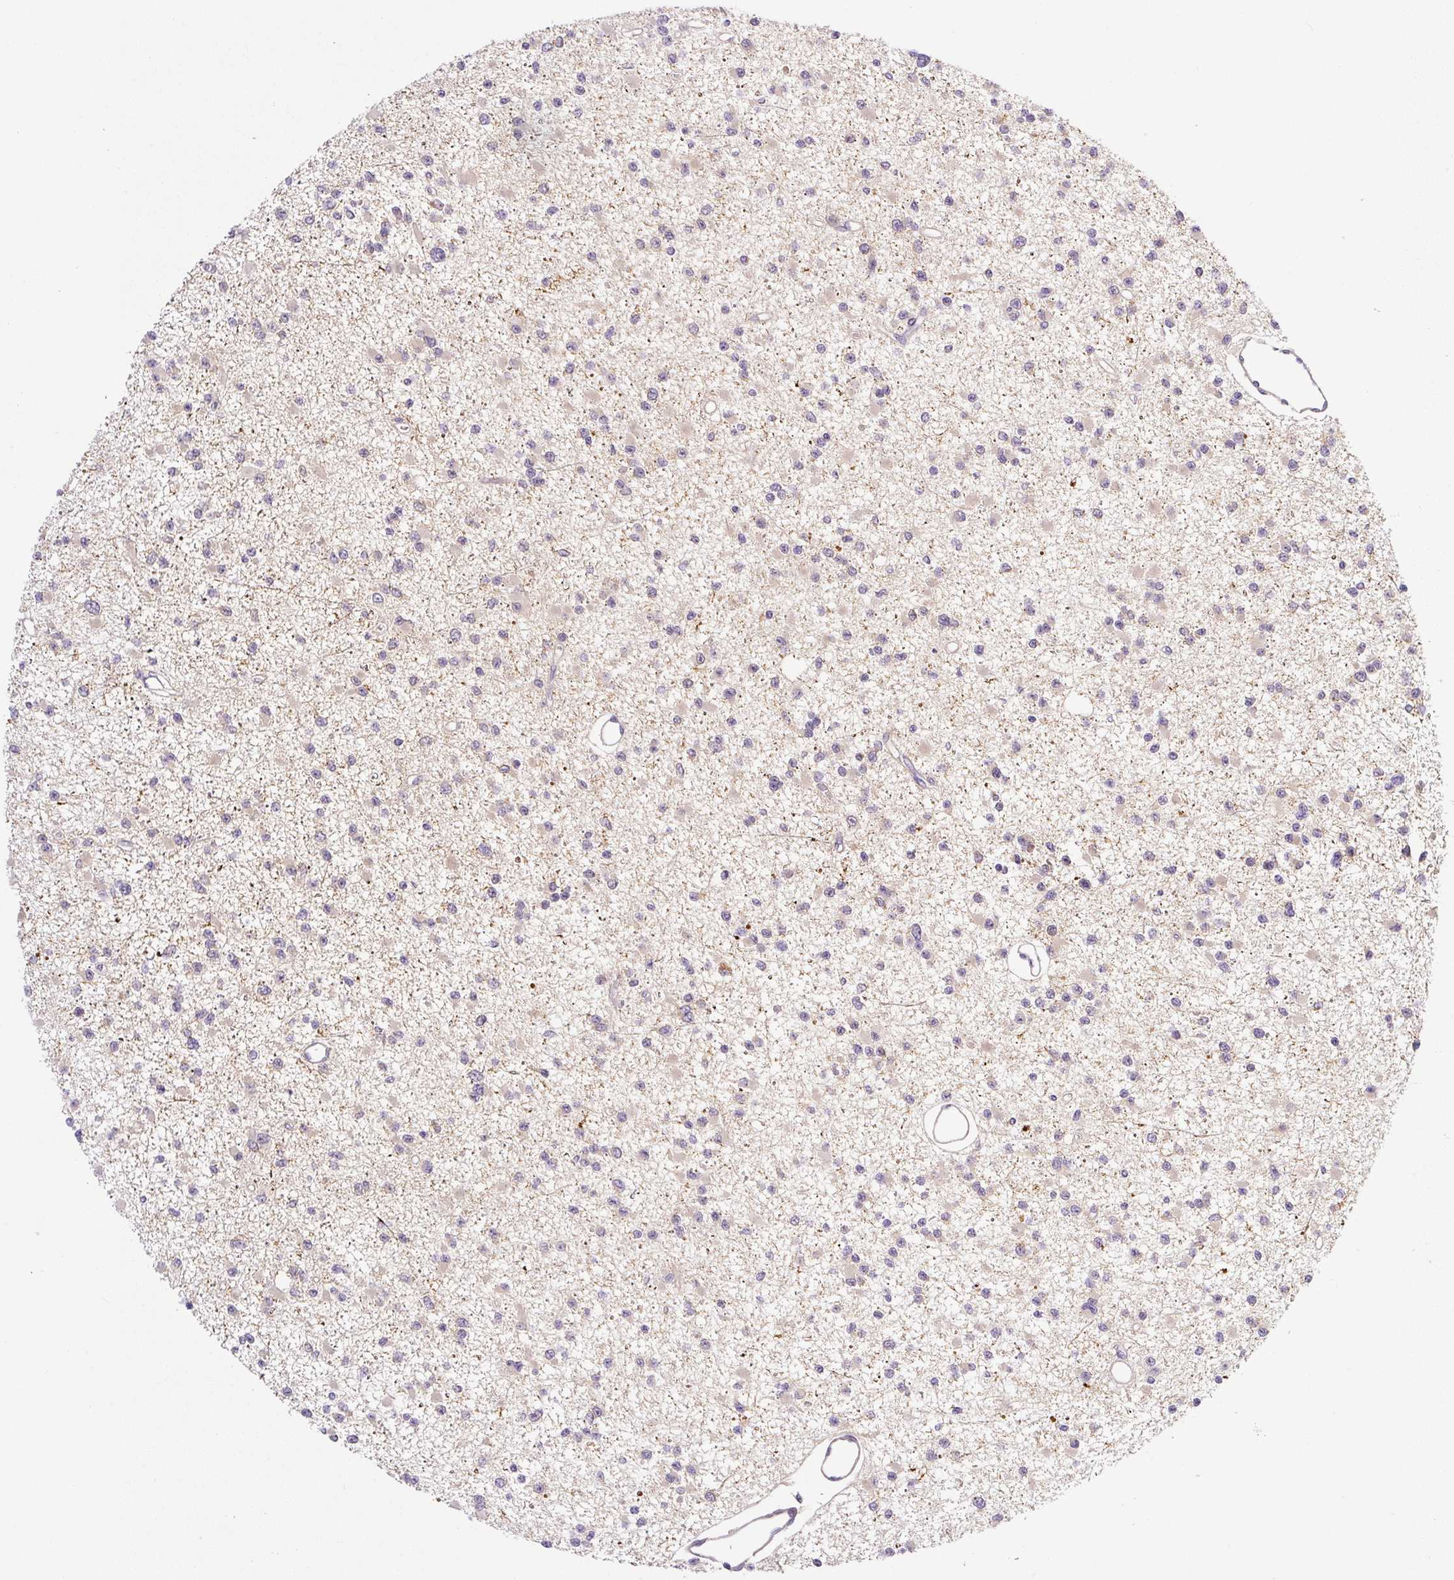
{"staining": {"intensity": "negative", "quantity": "none", "location": "none"}, "tissue": "glioma", "cell_type": "Tumor cells", "image_type": "cancer", "snomed": [{"axis": "morphology", "description": "Glioma, malignant, Low grade"}, {"axis": "topography", "description": "Brain"}], "caption": "A photomicrograph of glioma stained for a protein demonstrates no brown staining in tumor cells. (DAB IHC, high magnification).", "gene": "PRKAA2", "patient": {"sex": "female", "age": 22}}